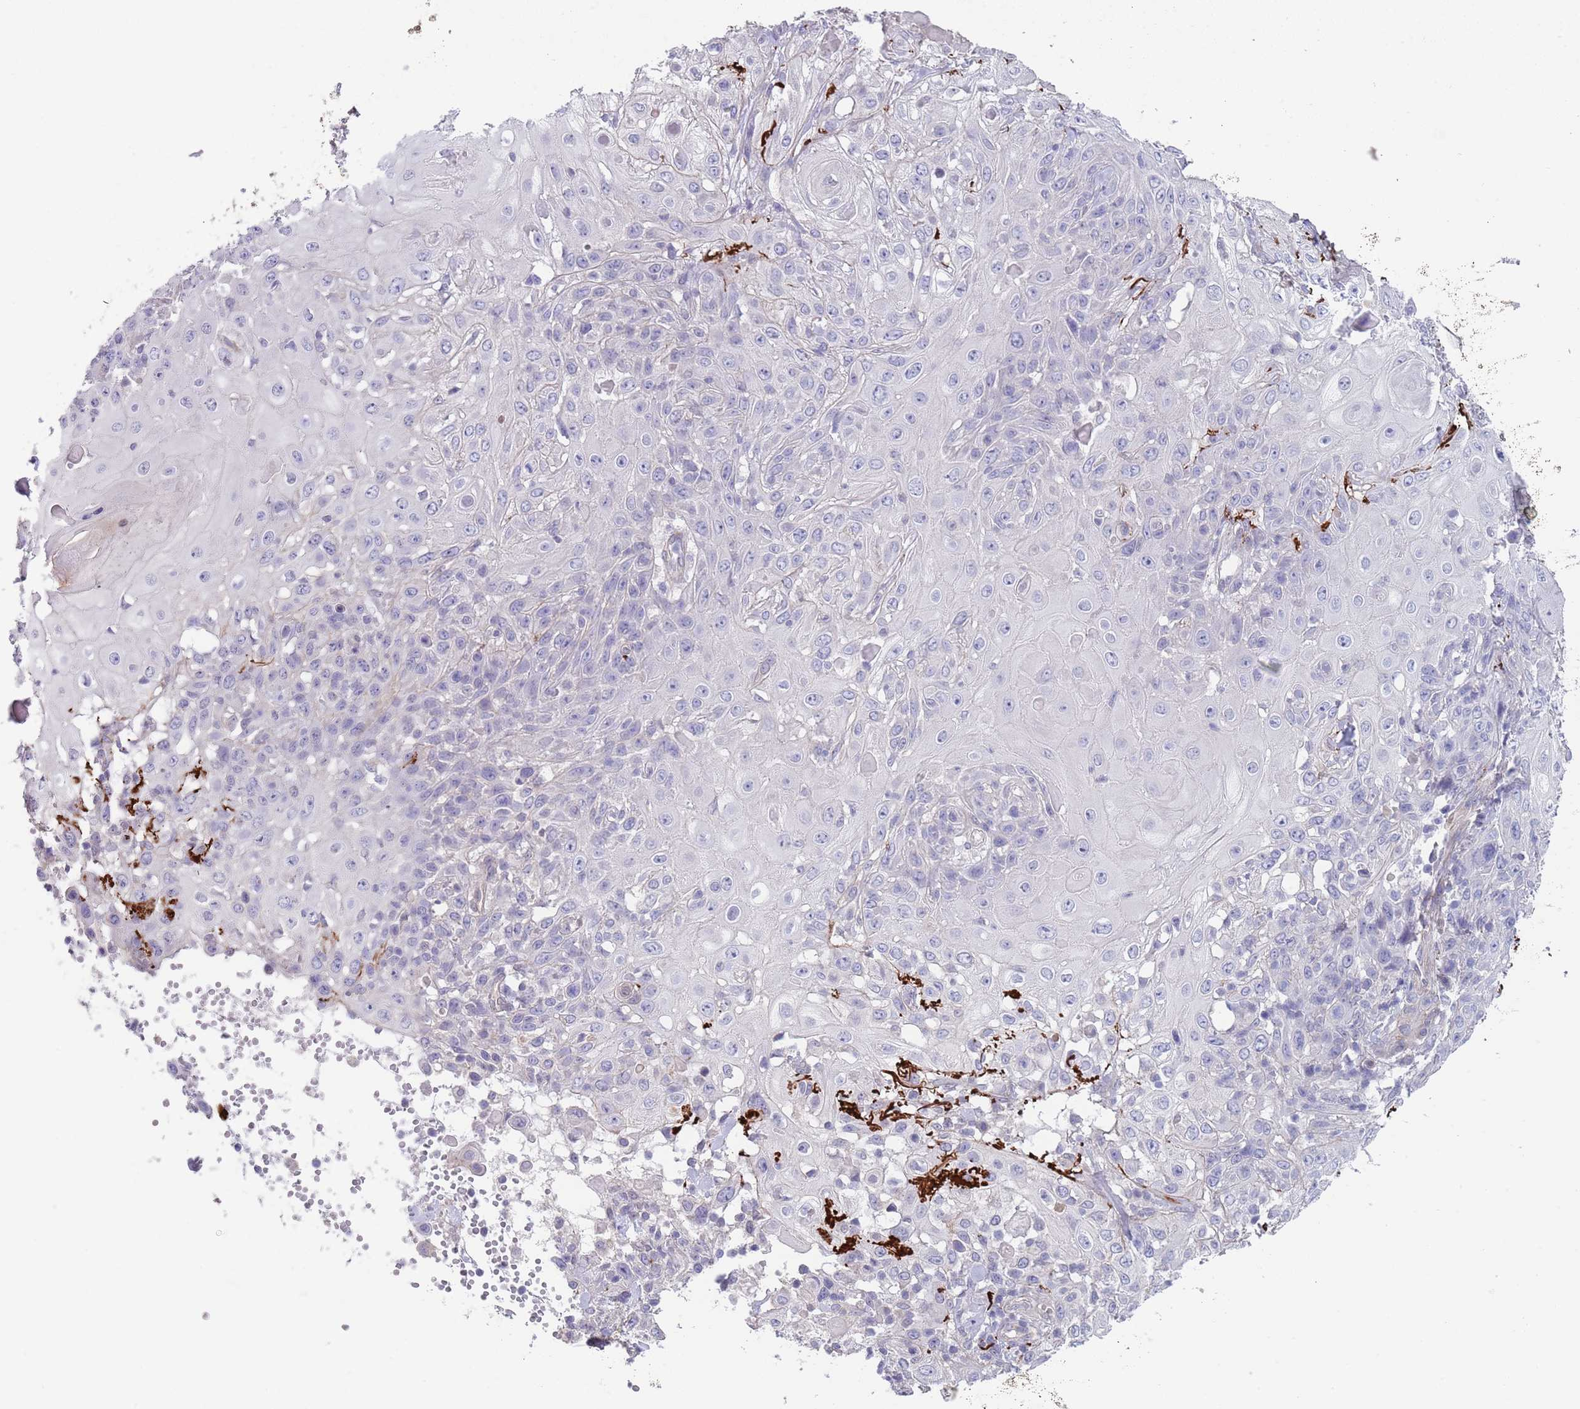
{"staining": {"intensity": "negative", "quantity": "none", "location": "none"}, "tissue": "skin cancer", "cell_type": "Tumor cells", "image_type": "cancer", "snomed": [{"axis": "morphology", "description": "Normal tissue, NOS"}, {"axis": "morphology", "description": "Squamous cell carcinoma, NOS"}, {"axis": "topography", "description": "Skin"}, {"axis": "topography", "description": "Cartilage tissue"}], "caption": "IHC micrograph of neoplastic tissue: skin cancer stained with DAB (3,3'-diaminobenzidine) exhibits no significant protein positivity in tumor cells.", "gene": "RNF169", "patient": {"sex": "female", "age": 79}}